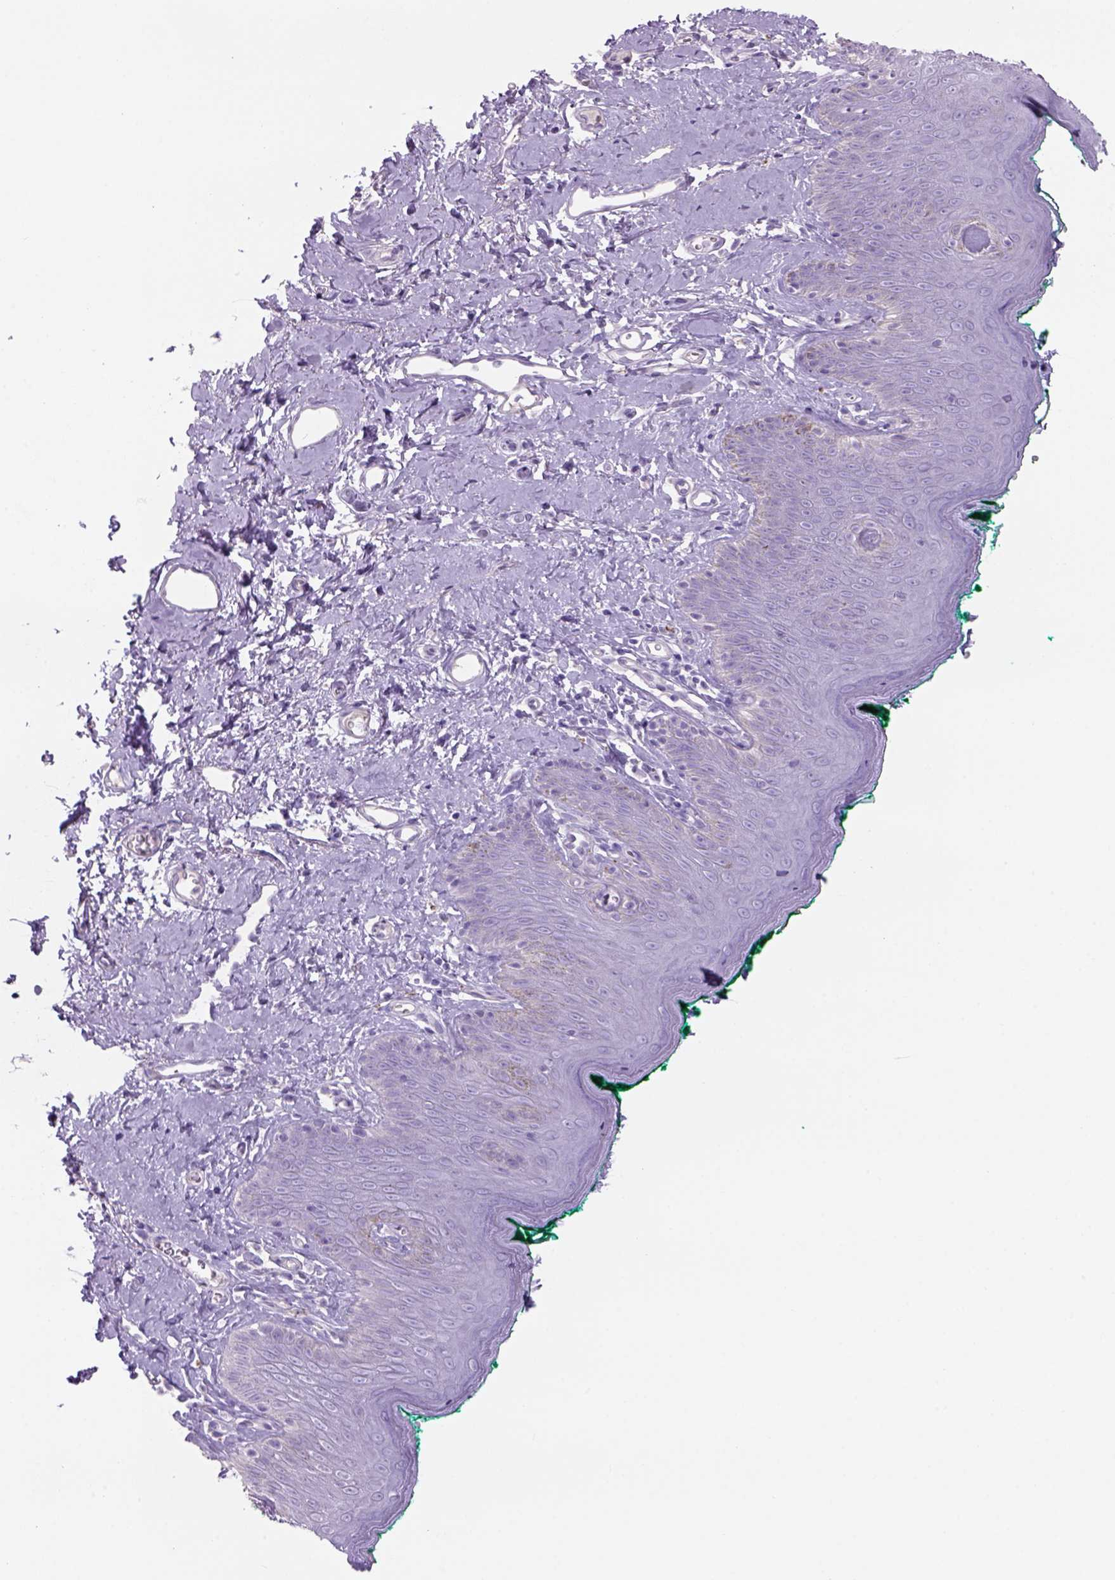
{"staining": {"intensity": "negative", "quantity": "none", "location": "none"}, "tissue": "skin", "cell_type": "Epidermal cells", "image_type": "normal", "snomed": [{"axis": "morphology", "description": "Normal tissue, NOS"}, {"axis": "topography", "description": "Vulva"}], "caption": "The image shows no significant staining in epidermal cells of skin.", "gene": "TENM4", "patient": {"sex": "female", "age": 66}}